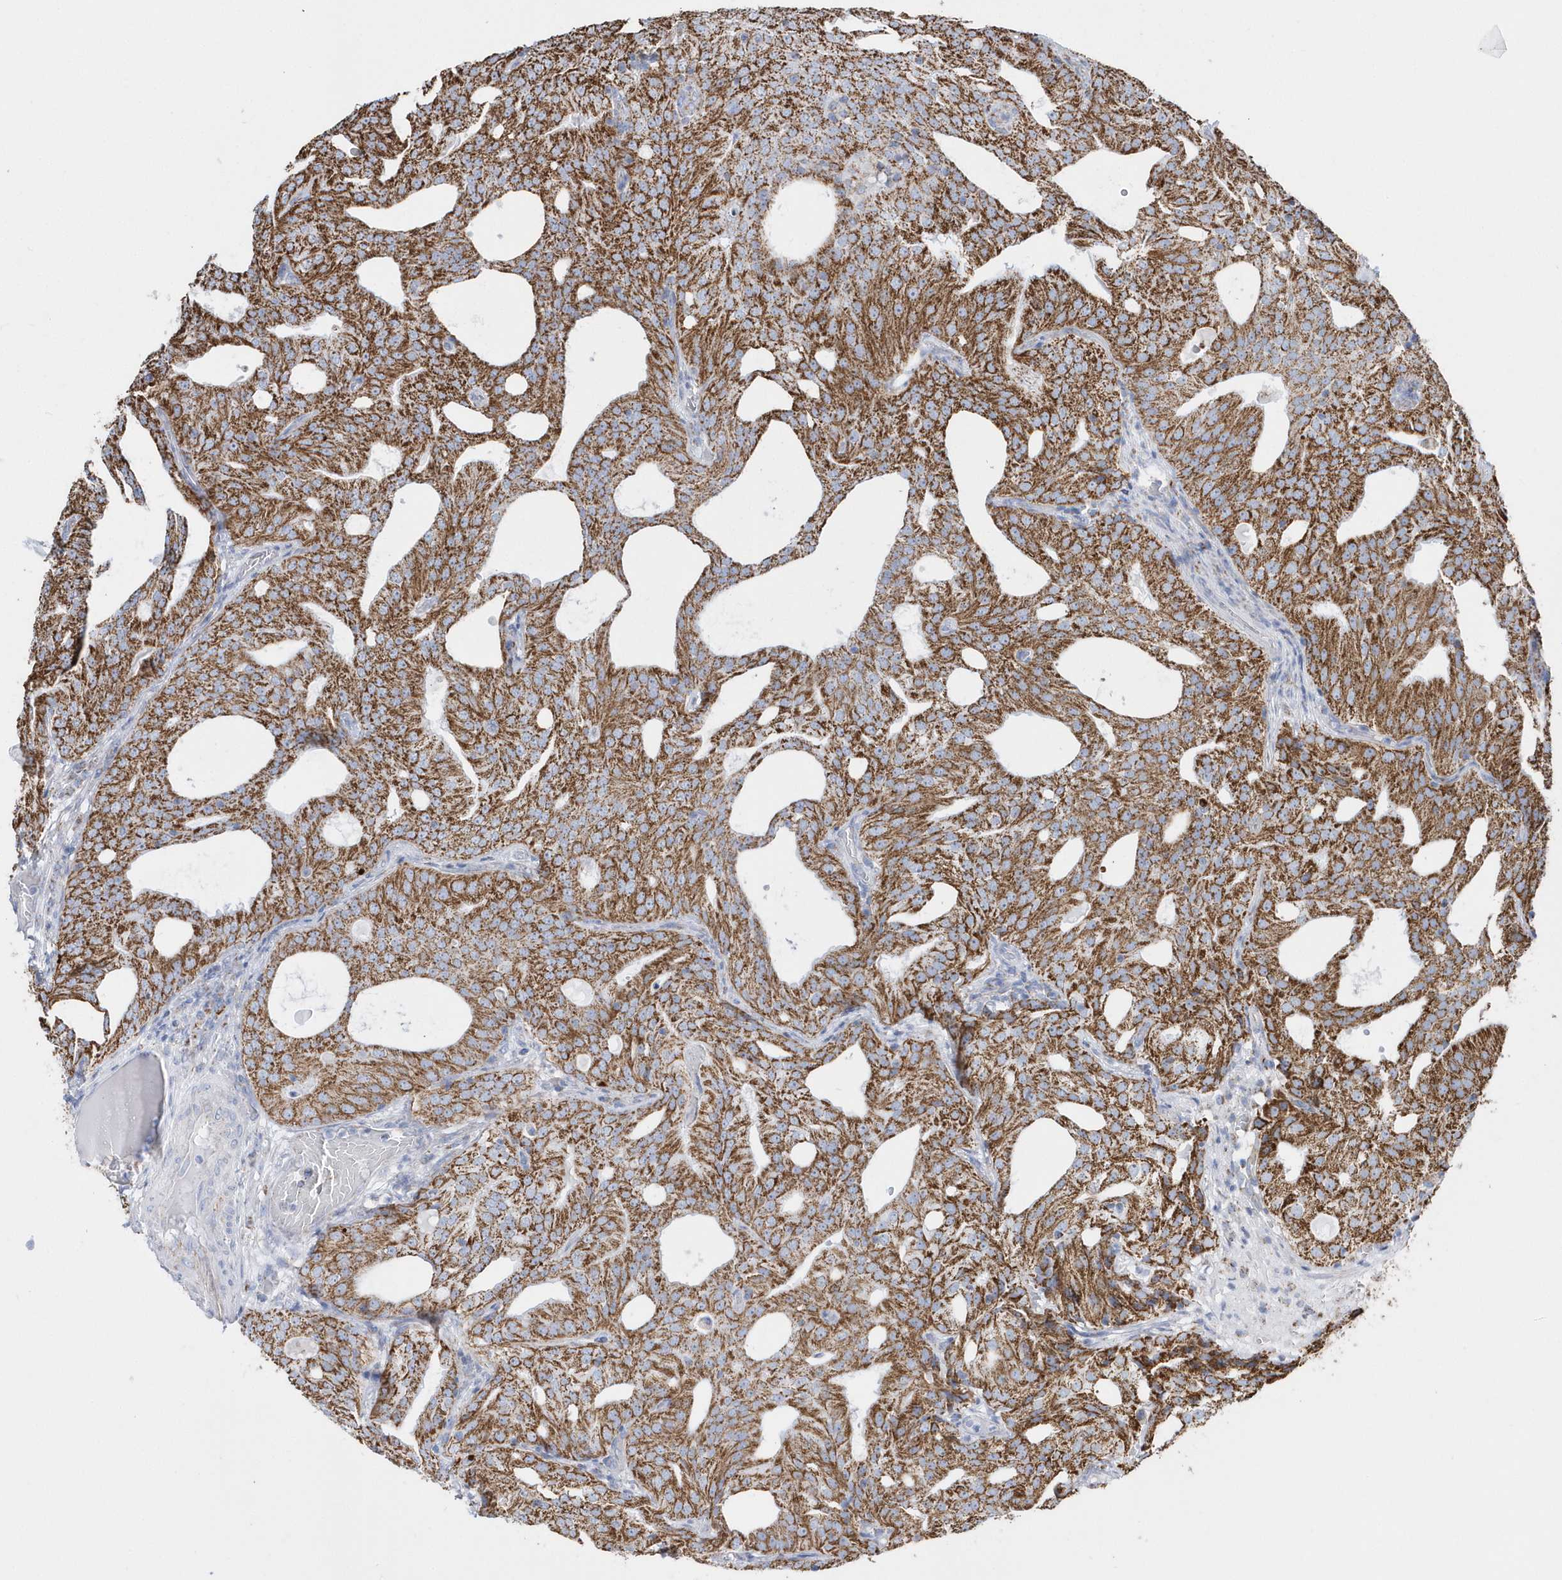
{"staining": {"intensity": "moderate", "quantity": ">75%", "location": "cytoplasmic/membranous"}, "tissue": "prostate cancer", "cell_type": "Tumor cells", "image_type": "cancer", "snomed": [{"axis": "morphology", "description": "Adenocarcinoma, Low grade"}, {"axis": "topography", "description": "Prostate"}], "caption": "Protein staining of adenocarcinoma (low-grade) (prostate) tissue demonstrates moderate cytoplasmic/membranous staining in approximately >75% of tumor cells. (Brightfield microscopy of DAB IHC at high magnification).", "gene": "TMCO6", "patient": {"sex": "male", "age": 88}}